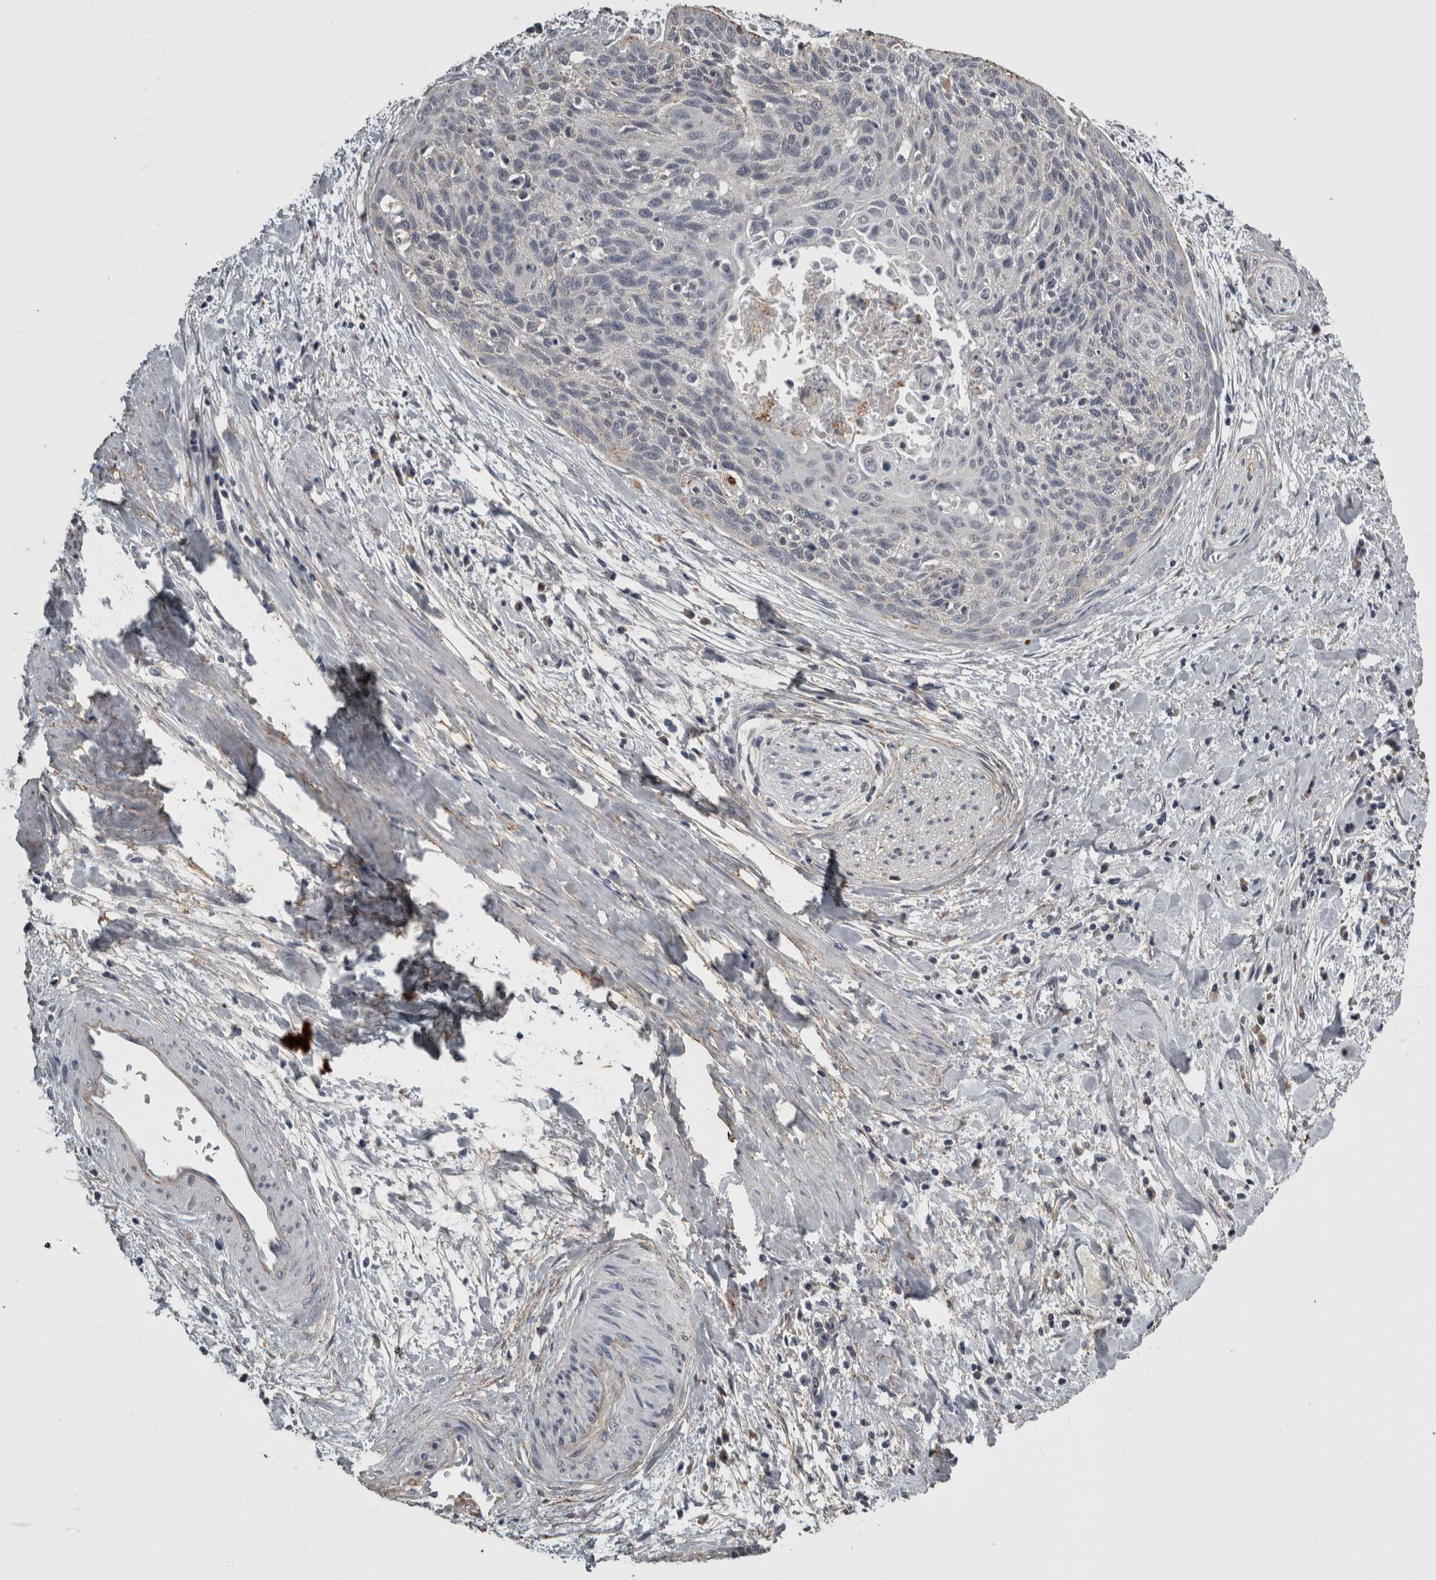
{"staining": {"intensity": "negative", "quantity": "none", "location": "none"}, "tissue": "cervical cancer", "cell_type": "Tumor cells", "image_type": "cancer", "snomed": [{"axis": "morphology", "description": "Squamous cell carcinoma, NOS"}, {"axis": "topography", "description": "Cervix"}], "caption": "A high-resolution image shows immunohistochemistry (IHC) staining of cervical cancer (squamous cell carcinoma), which demonstrates no significant expression in tumor cells.", "gene": "FRK", "patient": {"sex": "female", "age": 55}}